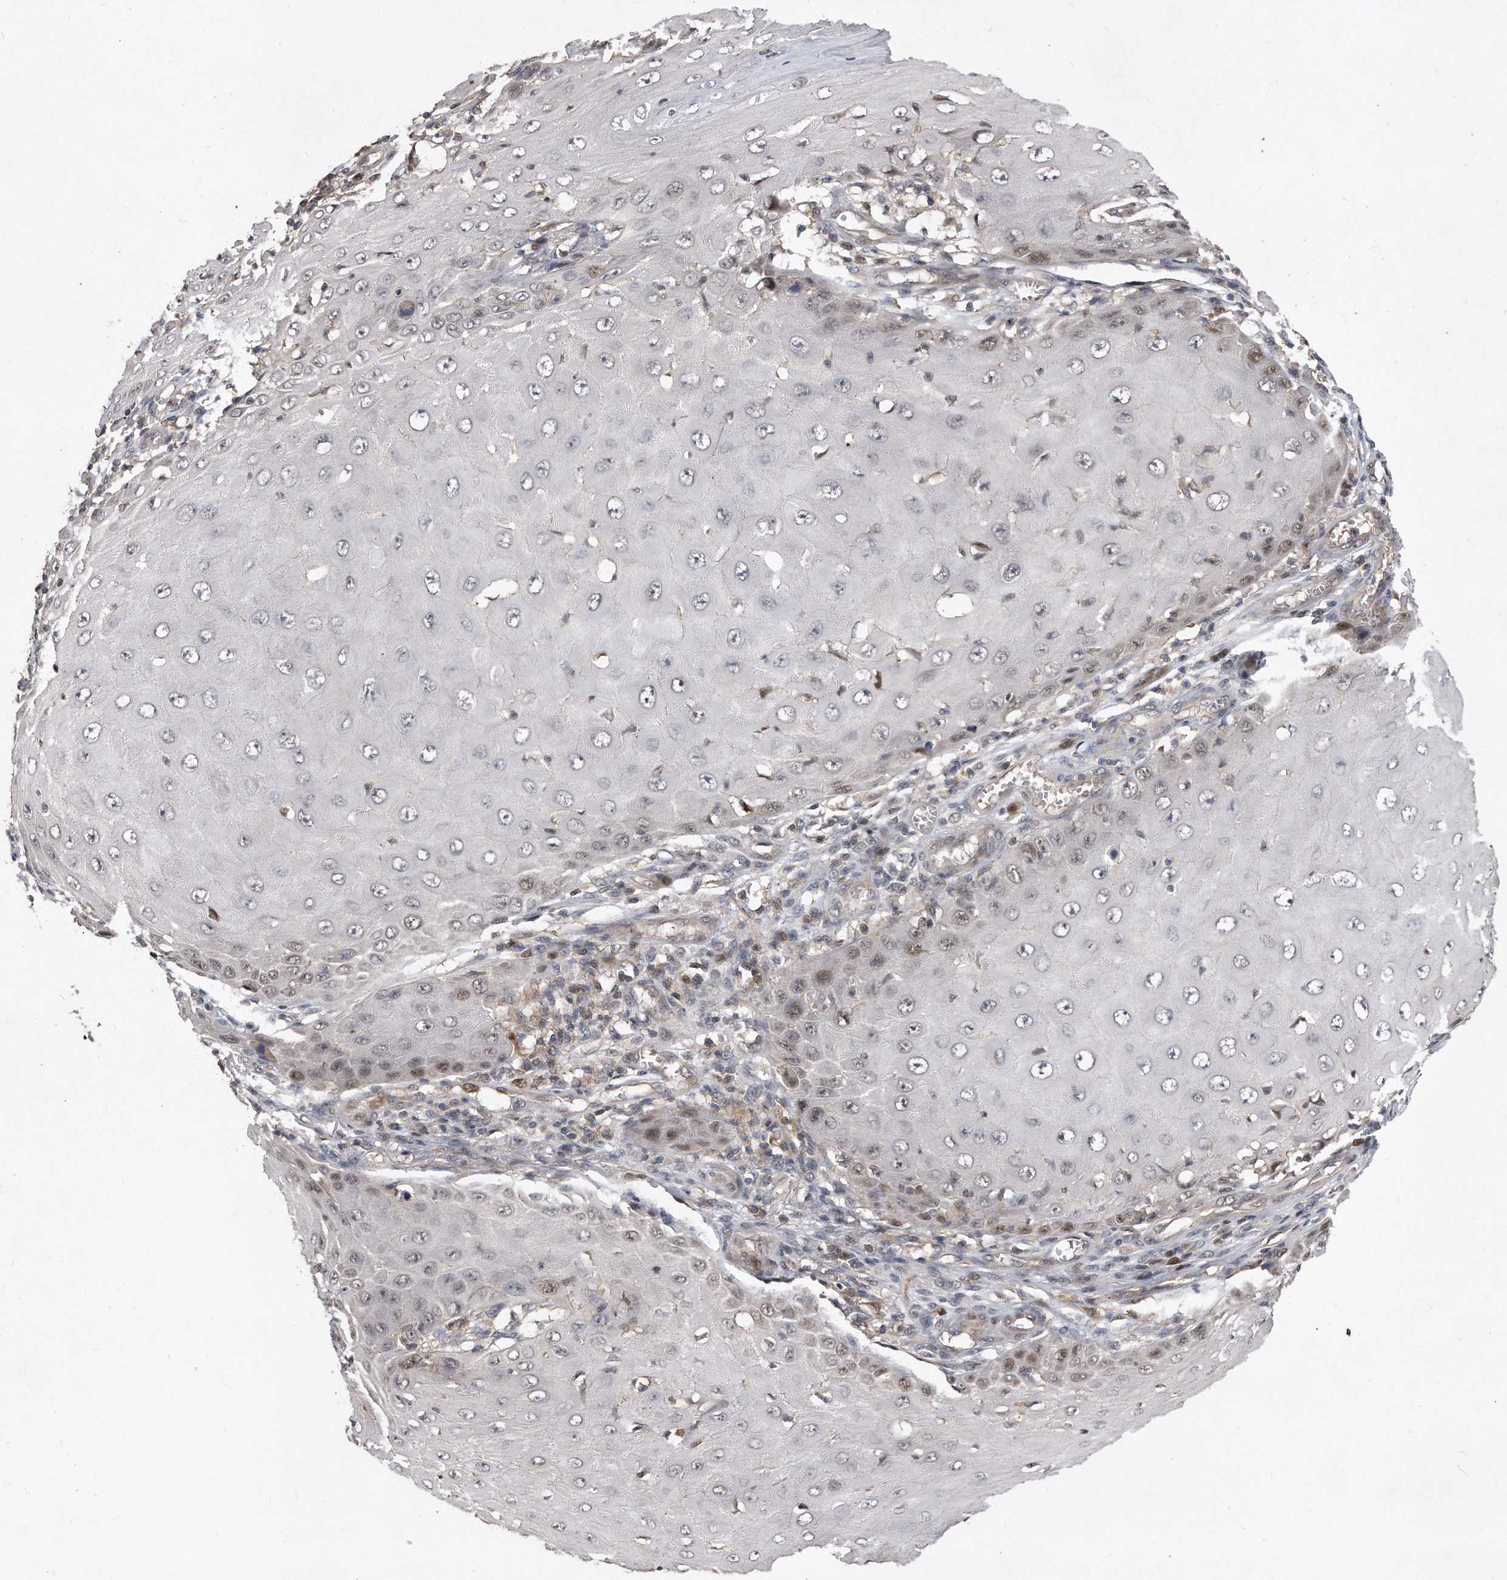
{"staining": {"intensity": "weak", "quantity": "<25%", "location": "nuclear"}, "tissue": "skin cancer", "cell_type": "Tumor cells", "image_type": "cancer", "snomed": [{"axis": "morphology", "description": "Squamous cell carcinoma, NOS"}, {"axis": "topography", "description": "Skin"}], "caption": "Skin squamous cell carcinoma stained for a protein using immunohistochemistry (IHC) exhibits no expression tumor cells.", "gene": "PGBD2", "patient": {"sex": "female", "age": 73}}